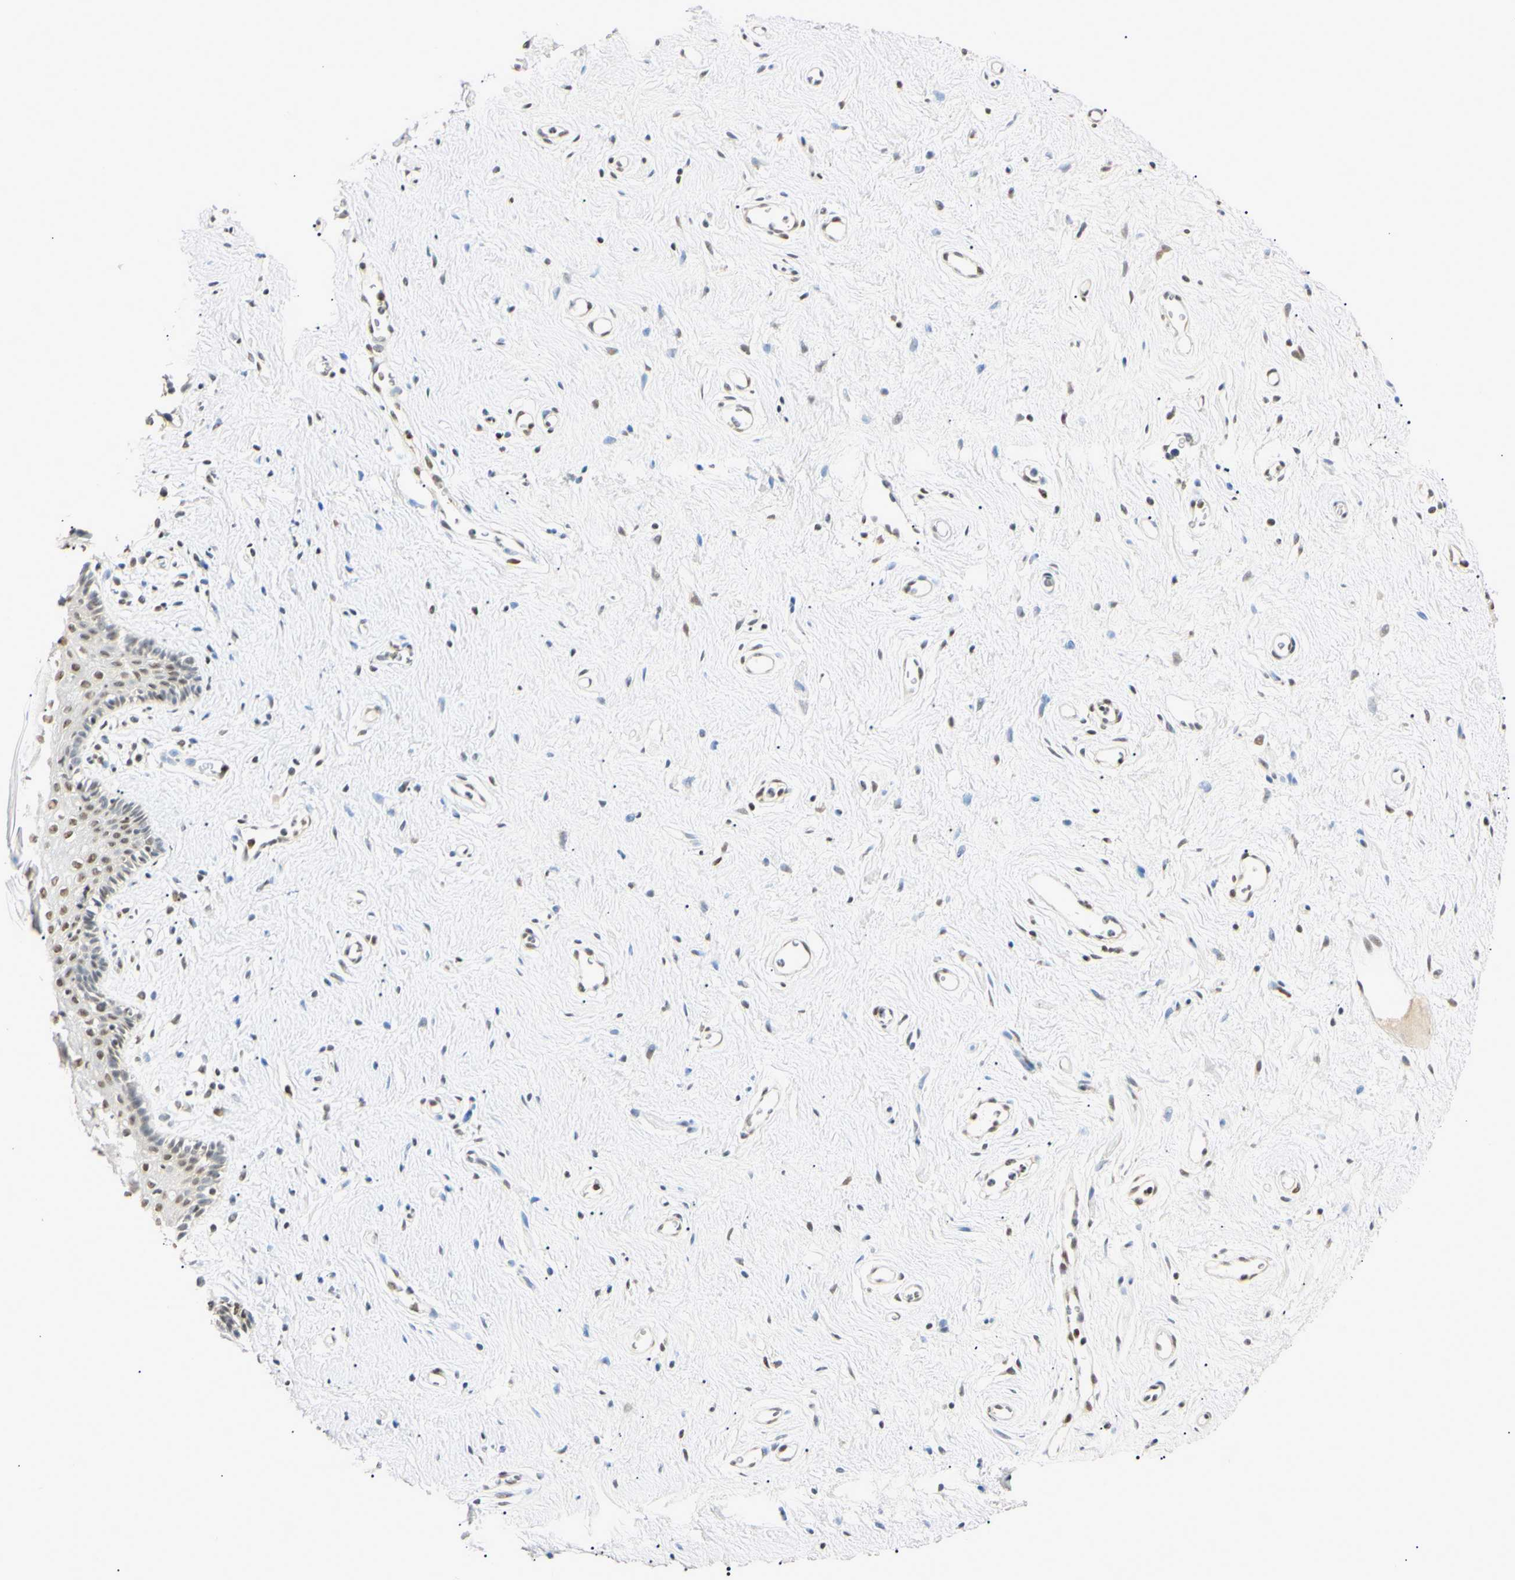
{"staining": {"intensity": "moderate", "quantity": ">75%", "location": "nuclear"}, "tissue": "vagina", "cell_type": "Squamous epithelial cells", "image_type": "normal", "snomed": [{"axis": "morphology", "description": "Normal tissue, NOS"}, {"axis": "topography", "description": "Vagina"}], "caption": "Vagina stained with DAB (3,3'-diaminobenzidine) IHC demonstrates medium levels of moderate nuclear positivity in about >75% of squamous epithelial cells.", "gene": "SMARCA5", "patient": {"sex": "female", "age": 44}}